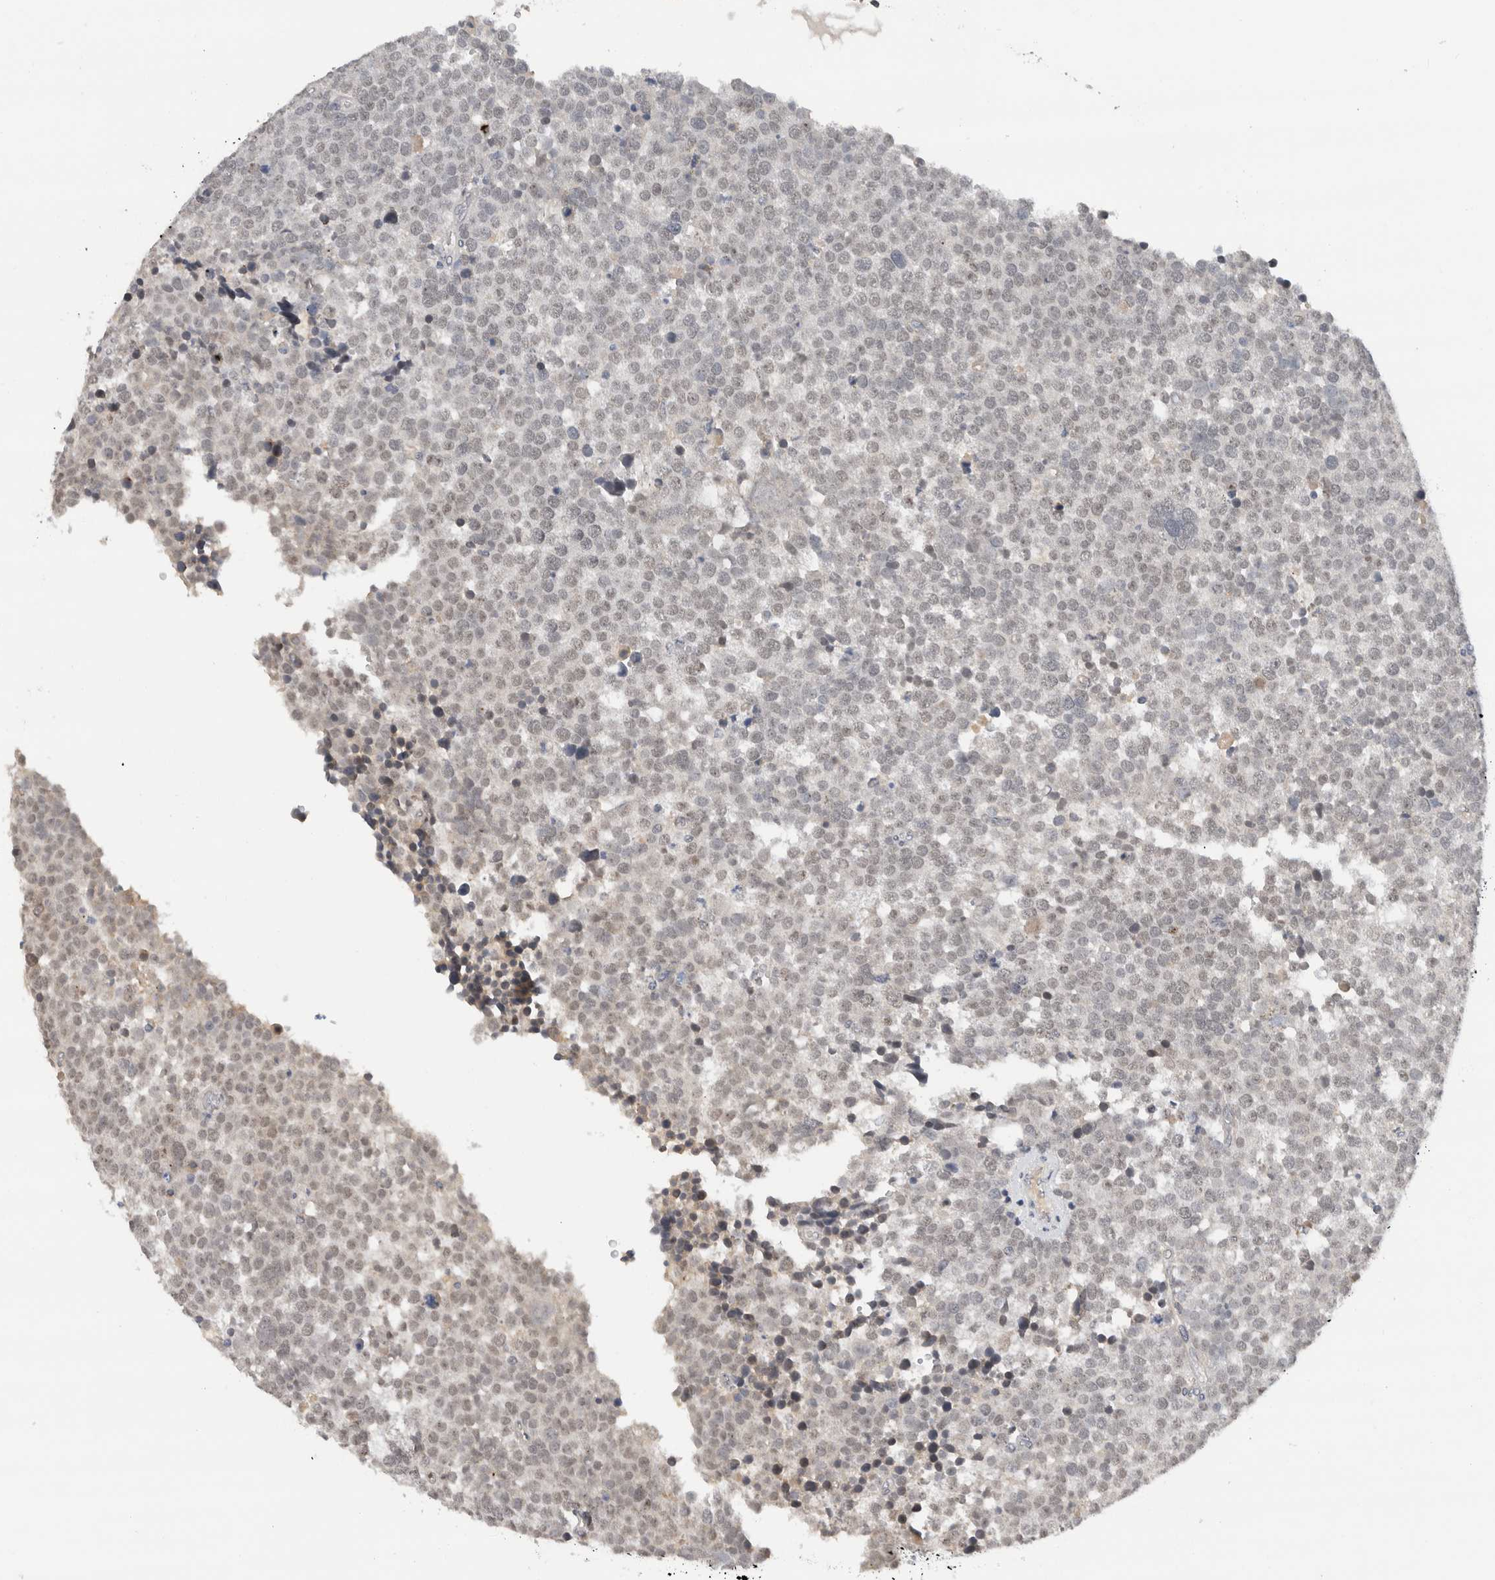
{"staining": {"intensity": "weak", "quantity": "<25%", "location": "nuclear"}, "tissue": "testis cancer", "cell_type": "Tumor cells", "image_type": "cancer", "snomed": [{"axis": "morphology", "description": "Seminoma, NOS"}, {"axis": "topography", "description": "Testis"}], "caption": "A histopathology image of human testis cancer (seminoma) is negative for staining in tumor cells. (Immunohistochemistry (ihc), brightfield microscopy, high magnification).", "gene": "HCN3", "patient": {"sex": "male", "age": 71}}